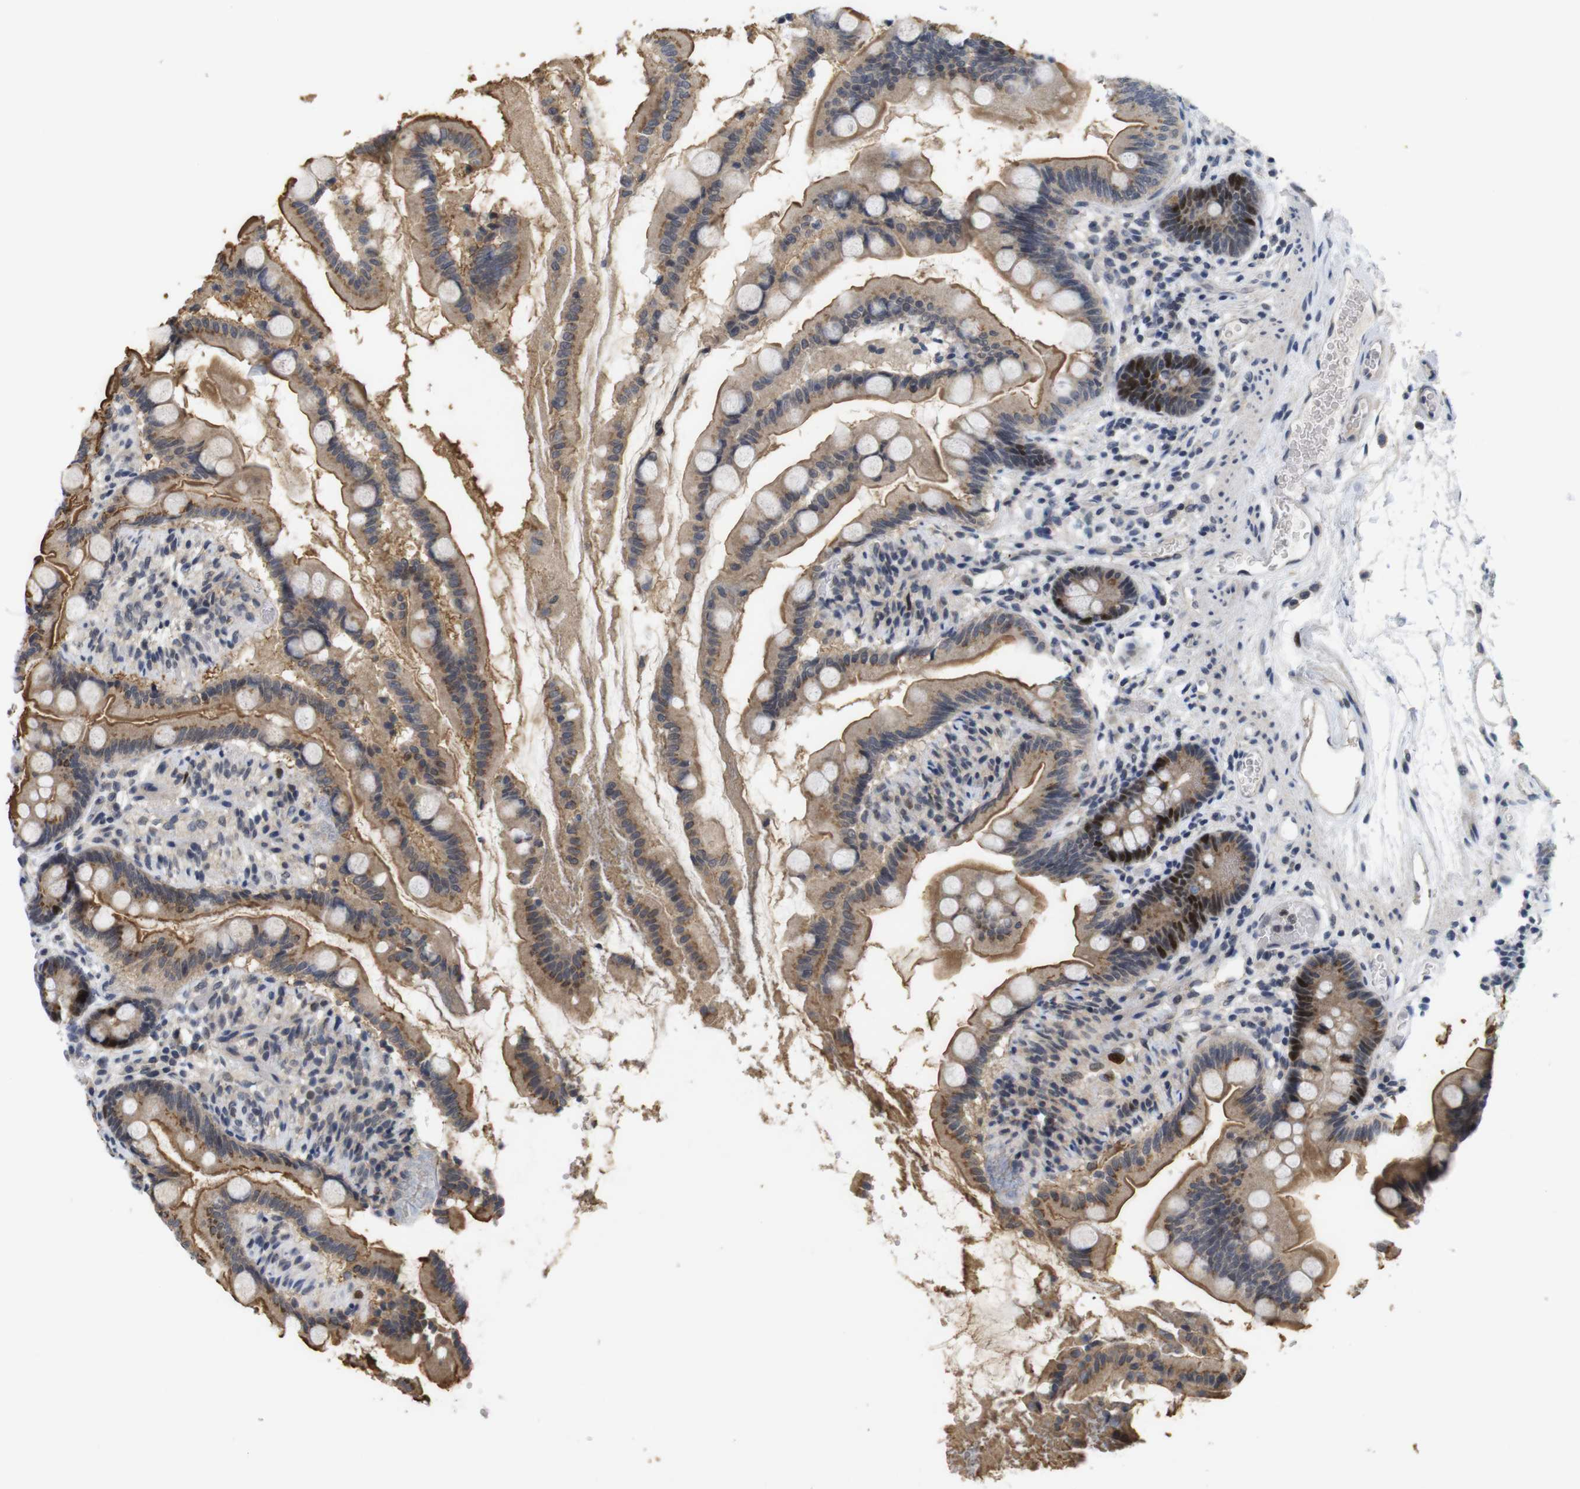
{"staining": {"intensity": "moderate", "quantity": ">75%", "location": "cytoplasmic/membranous,nuclear"}, "tissue": "small intestine", "cell_type": "Glandular cells", "image_type": "normal", "snomed": [{"axis": "morphology", "description": "Normal tissue, NOS"}, {"axis": "topography", "description": "Small intestine"}], "caption": "IHC micrograph of normal human small intestine stained for a protein (brown), which displays medium levels of moderate cytoplasmic/membranous,nuclear staining in approximately >75% of glandular cells.", "gene": "SKP2", "patient": {"sex": "female", "age": 56}}